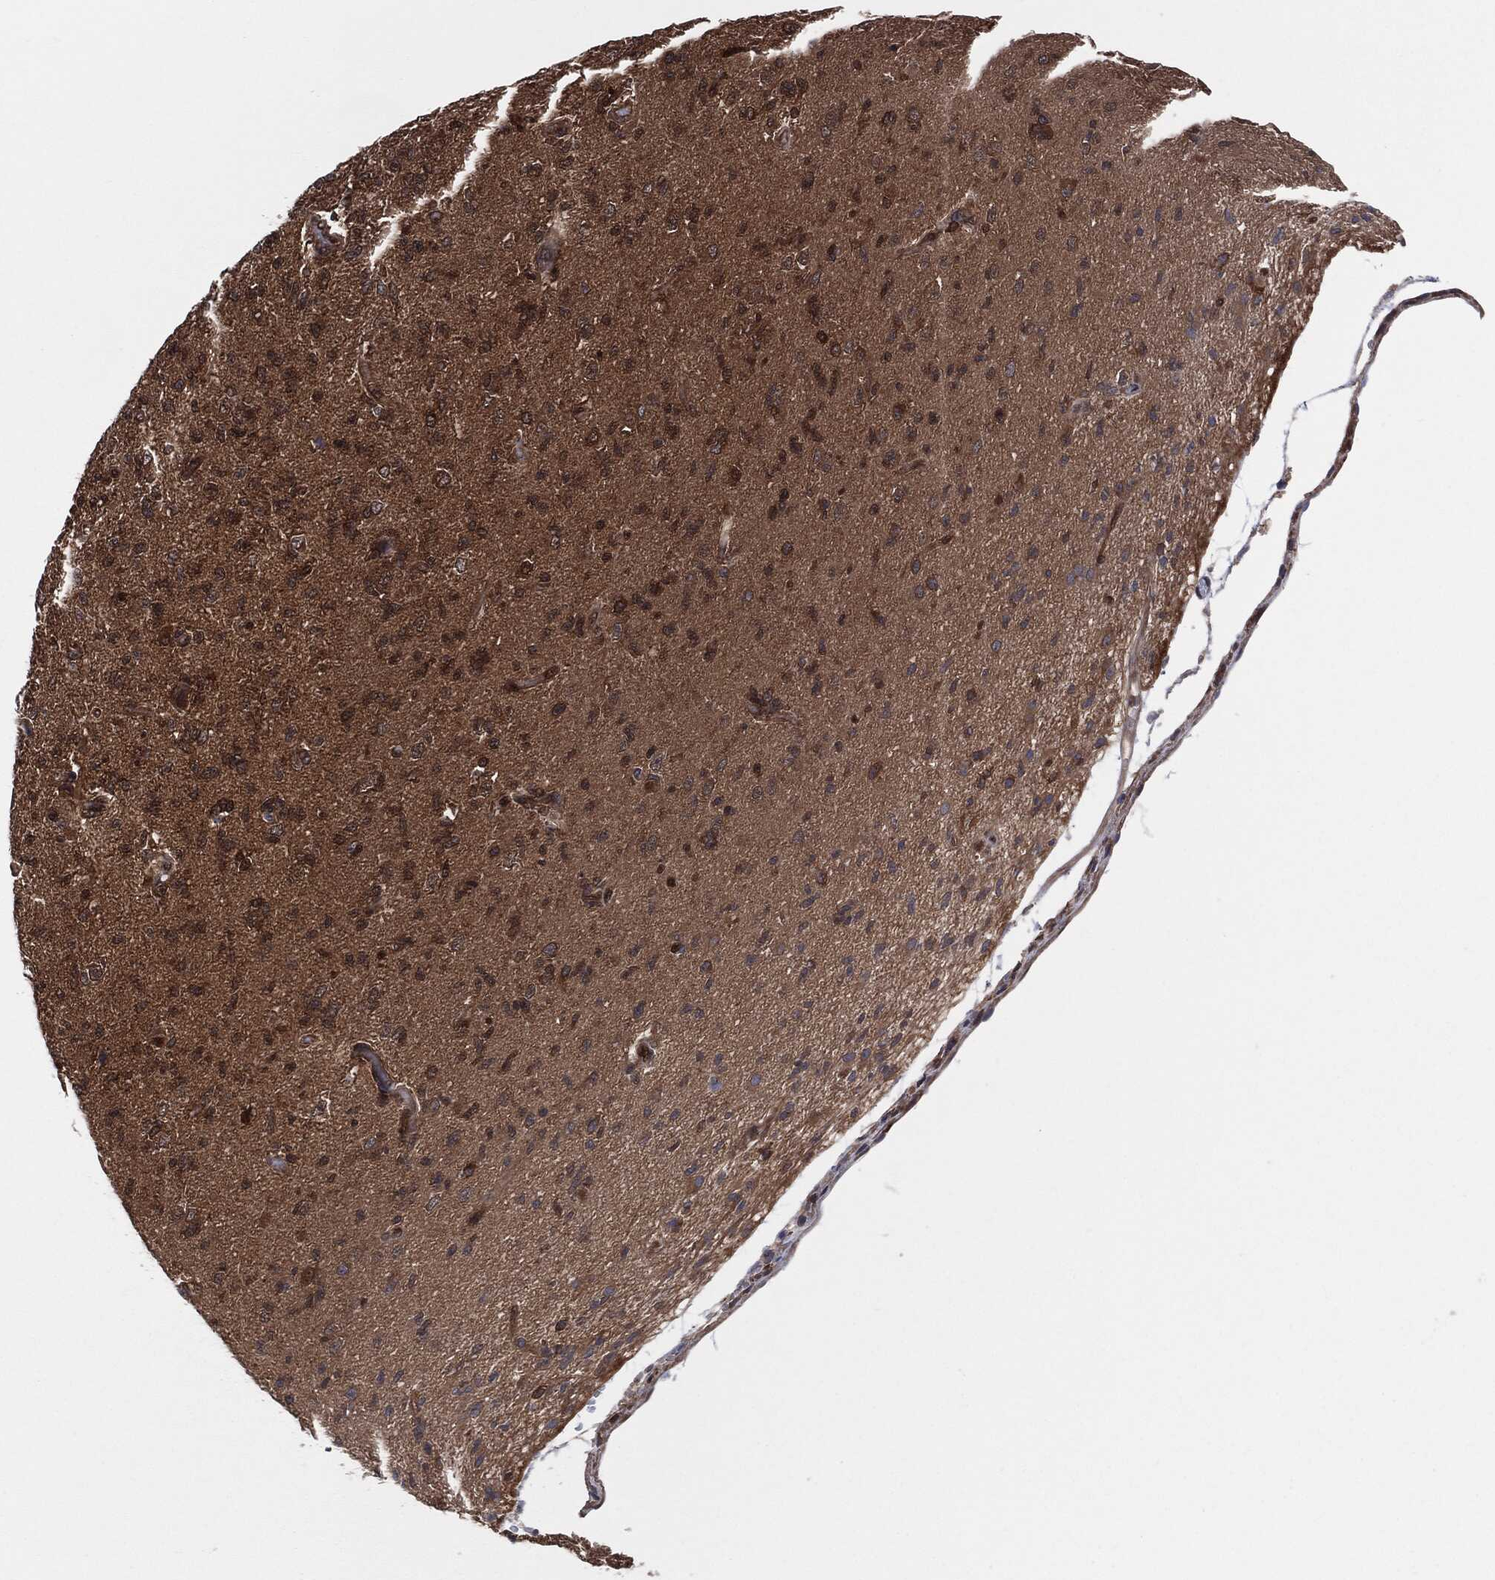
{"staining": {"intensity": "moderate", "quantity": "25%-75%", "location": "cytoplasmic/membranous"}, "tissue": "glioma", "cell_type": "Tumor cells", "image_type": "cancer", "snomed": [{"axis": "morphology", "description": "Glioma, malignant, High grade"}, {"axis": "topography", "description": "Brain"}], "caption": "A medium amount of moderate cytoplasmic/membranous expression is present in approximately 25%-75% of tumor cells in malignant glioma (high-grade) tissue.", "gene": "XPNPEP1", "patient": {"sex": "male", "age": 56}}